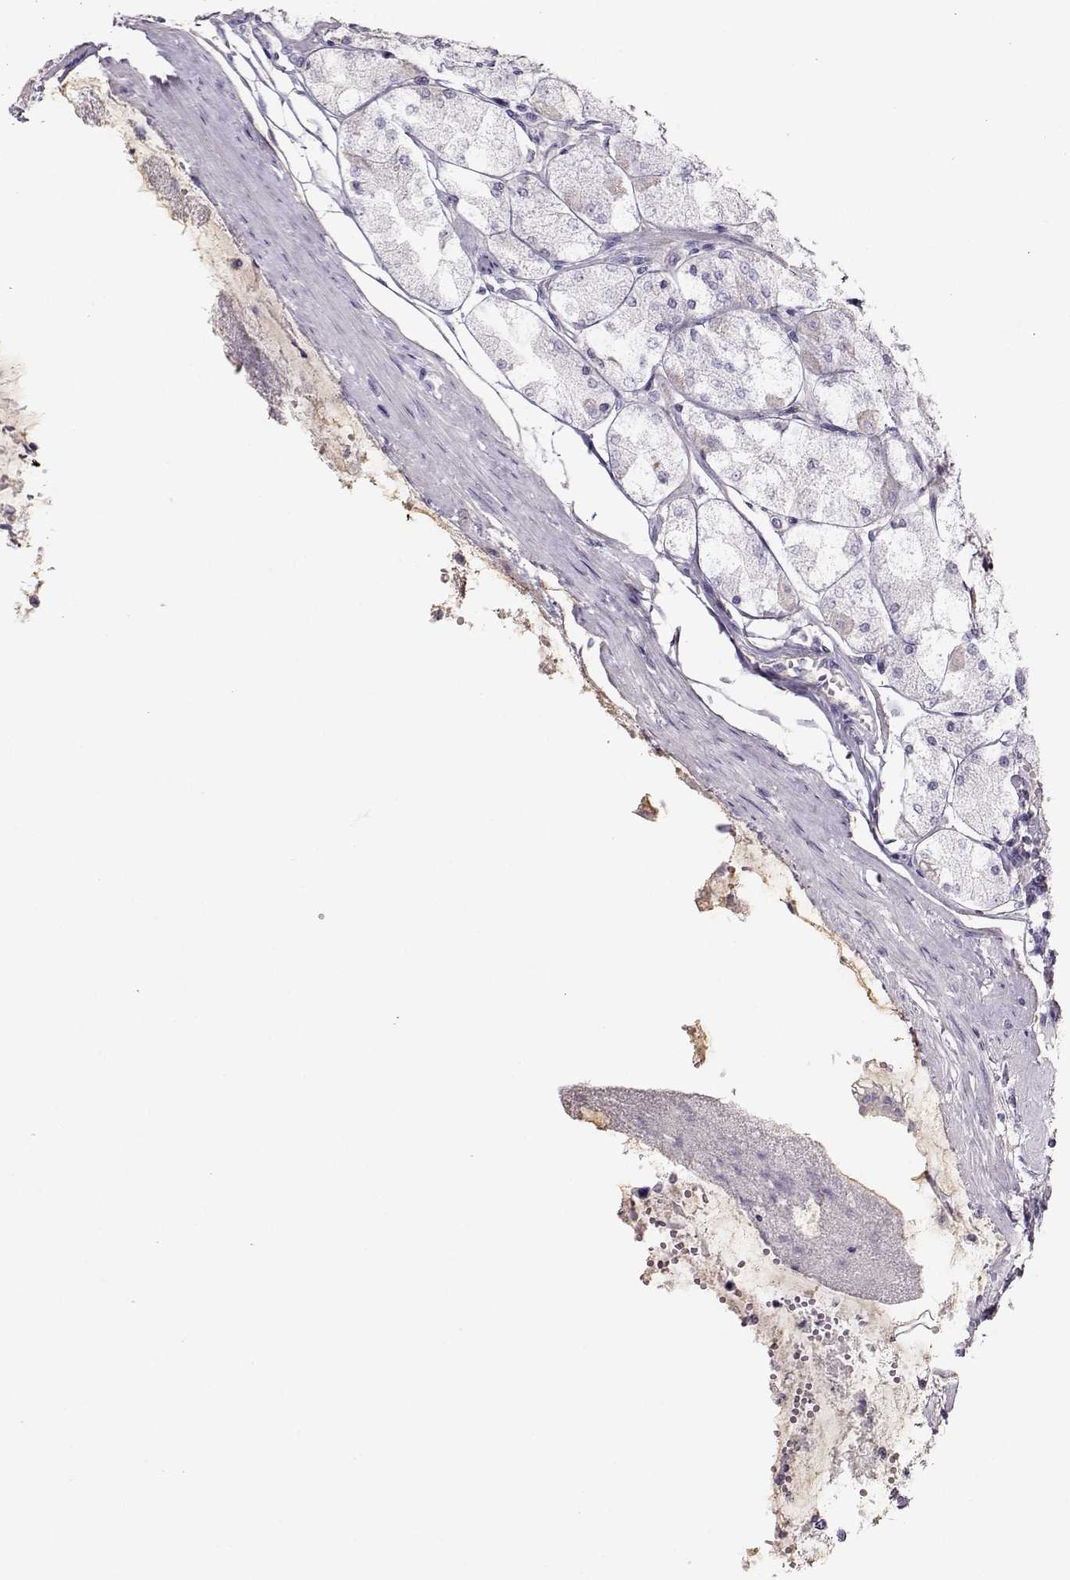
{"staining": {"intensity": "negative", "quantity": "none", "location": "none"}, "tissue": "stomach", "cell_type": "Glandular cells", "image_type": "normal", "snomed": [{"axis": "morphology", "description": "Normal tissue, NOS"}, {"axis": "topography", "description": "Stomach, upper"}], "caption": "IHC histopathology image of unremarkable human stomach stained for a protein (brown), which reveals no staining in glandular cells.", "gene": "NDRG4", "patient": {"sex": "male", "age": 60}}